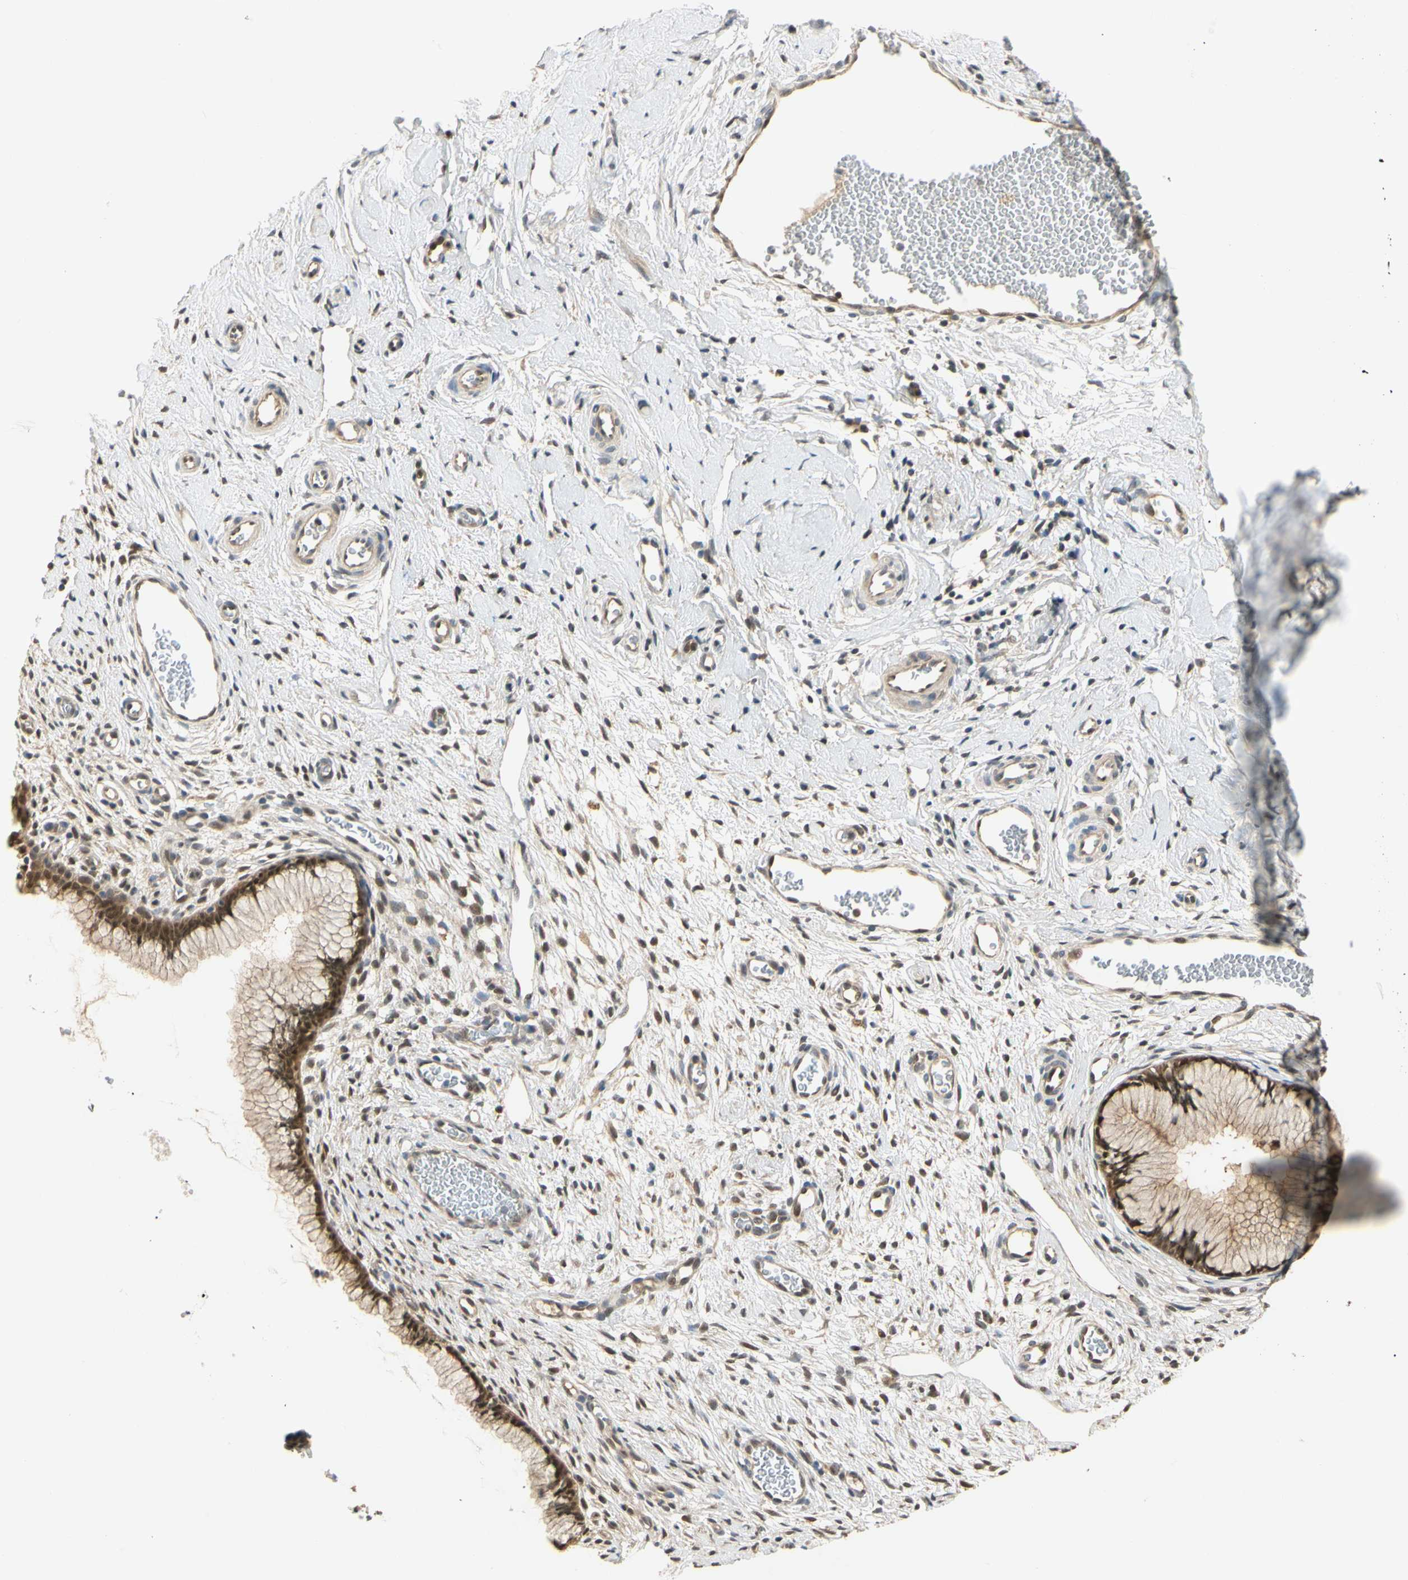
{"staining": {"intensity": "moderate", "quantity": ">75%", "location": "cytoplasmic/membranous,nuclear"}, "tissue": "cervix", "cell_type": "Glandular cells", "image_type": "normal", "snomed": [{"axis": "morphology", "description": "Normal tissue, NOS"}, {"axis": "topography", "description": "Cervix"}], "caption": "Benign cervix displays moderate cytoplasmic/membranous,nuclear staining in approximately >75% of glandular cells, visualized by immunohistochemistry.", "gene": "UBE2Z", "patient": {"sex": "female", "age": 65}}